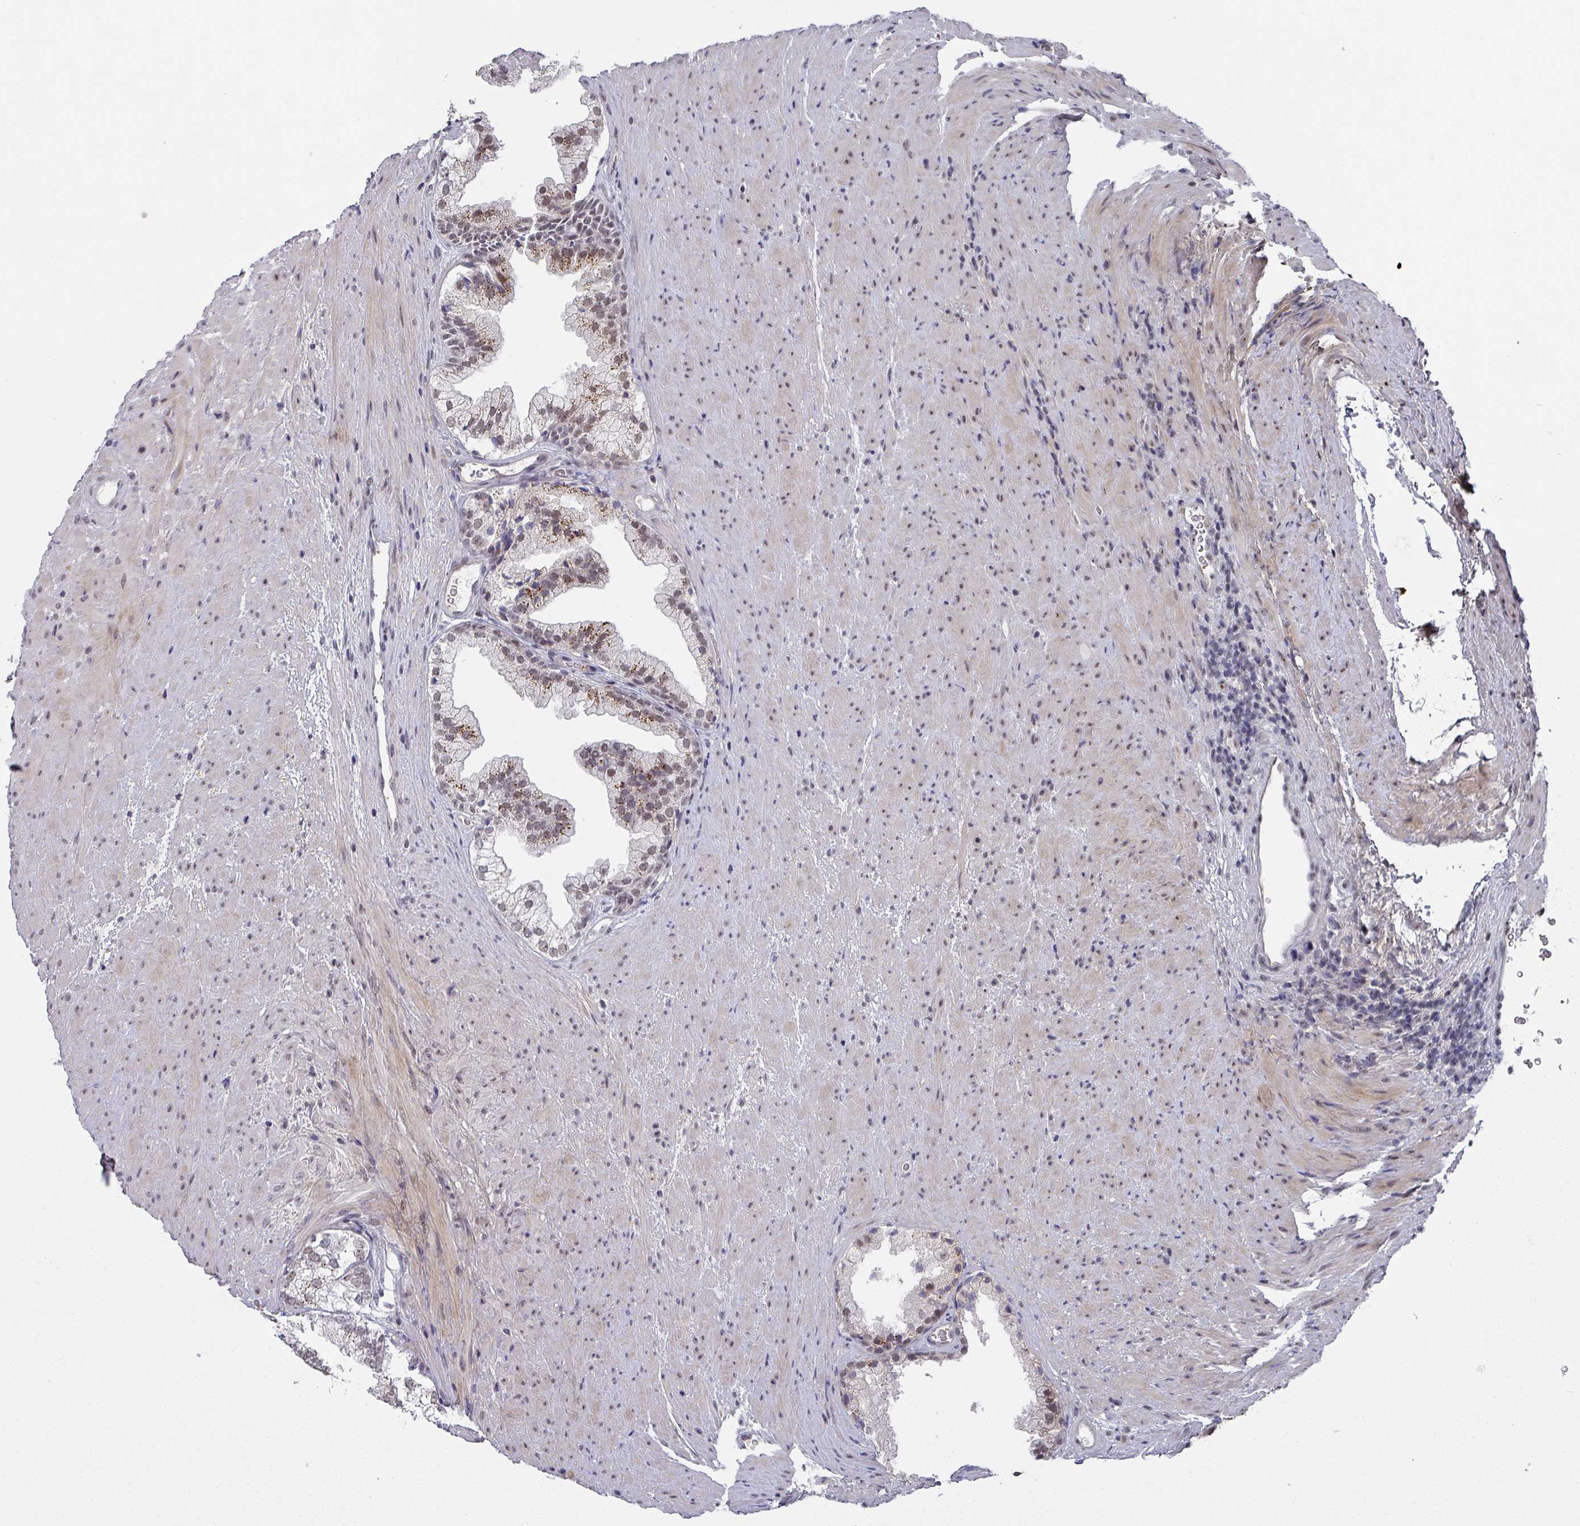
{"staining": {"intensity": "moderate", "quantity": "<25%", "location": "cytoplasmic/membranous"}, "tissue": "prostate", "cell_type": "Glandular cells", "image_type": "normal", "snomed": [{"axis": "morphology", "description": "Normal tissue, NOS"}, {"axis": "topography", "description": "Prostate"}], "caption": "Protein staining displays moderate cytoplasmic/membranous expression in approximately <25% of glandular cells in benign prostate.", "gene": "ZNF654", "patient": {"sex": "male", "age": 76}}